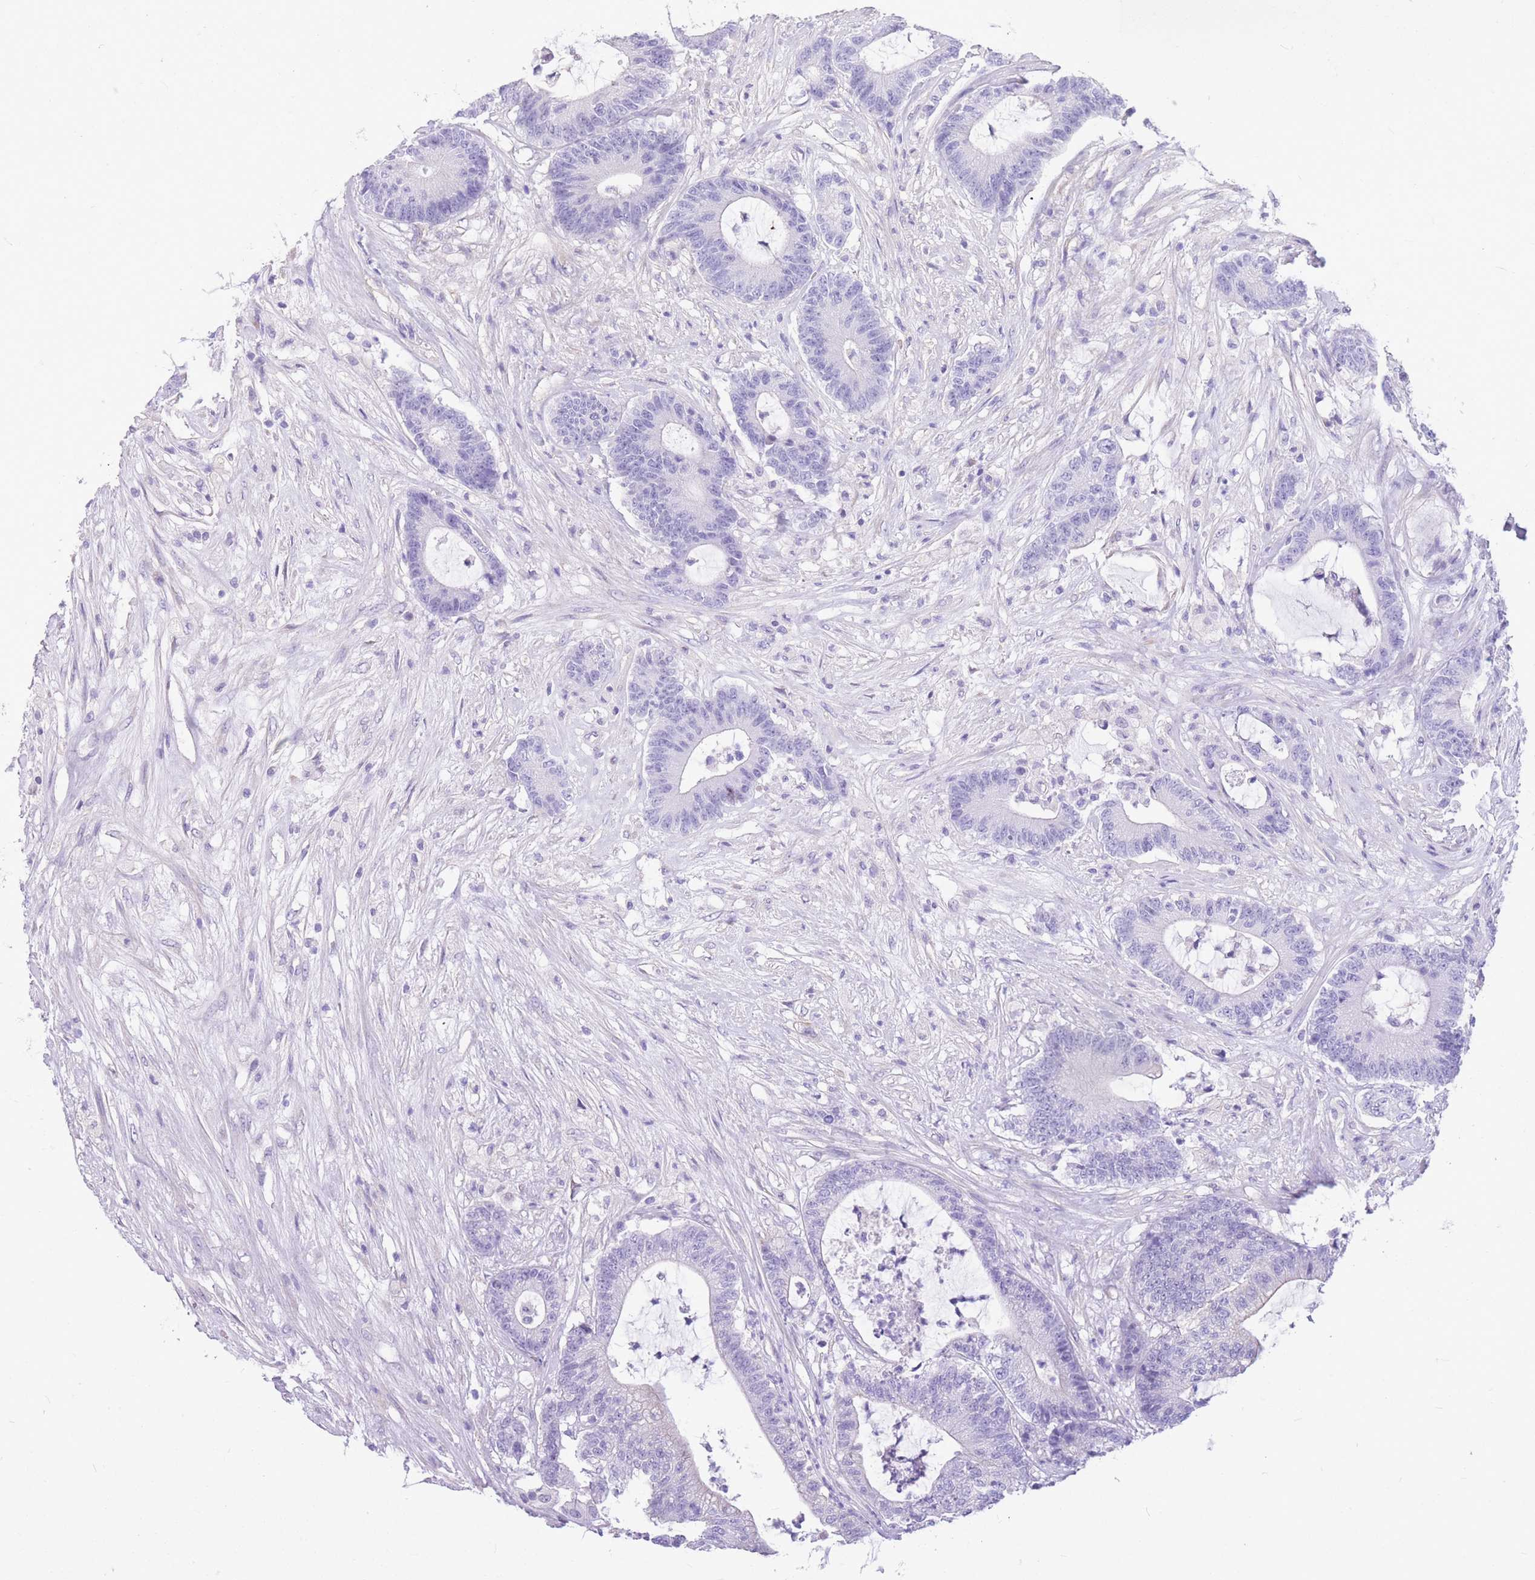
{"staining": {"intensity": "negative", "quantity": "none", "location": "none"}, "tissue": "colorectal cancer", "cell_type": "Tumor cells", "image_type": "cancer", "snomed": [{"axis": "morphology", "description": "Adenocarcinoma, NOS"}, {"axis": "topography", "description": "Colon"}], "caption": "The IHC image has no significant expression in tumor cells of colorectal cancer (adenocarcinoma) tissue. (Stains: DAB (3,3'-diaminobenzidine) IHC with hematoxylin counter stain, Microscopy: brightfield microscopy at high magnification).", "gene": "ZNF311", "patient": {"sex": "female", "age": 84}}